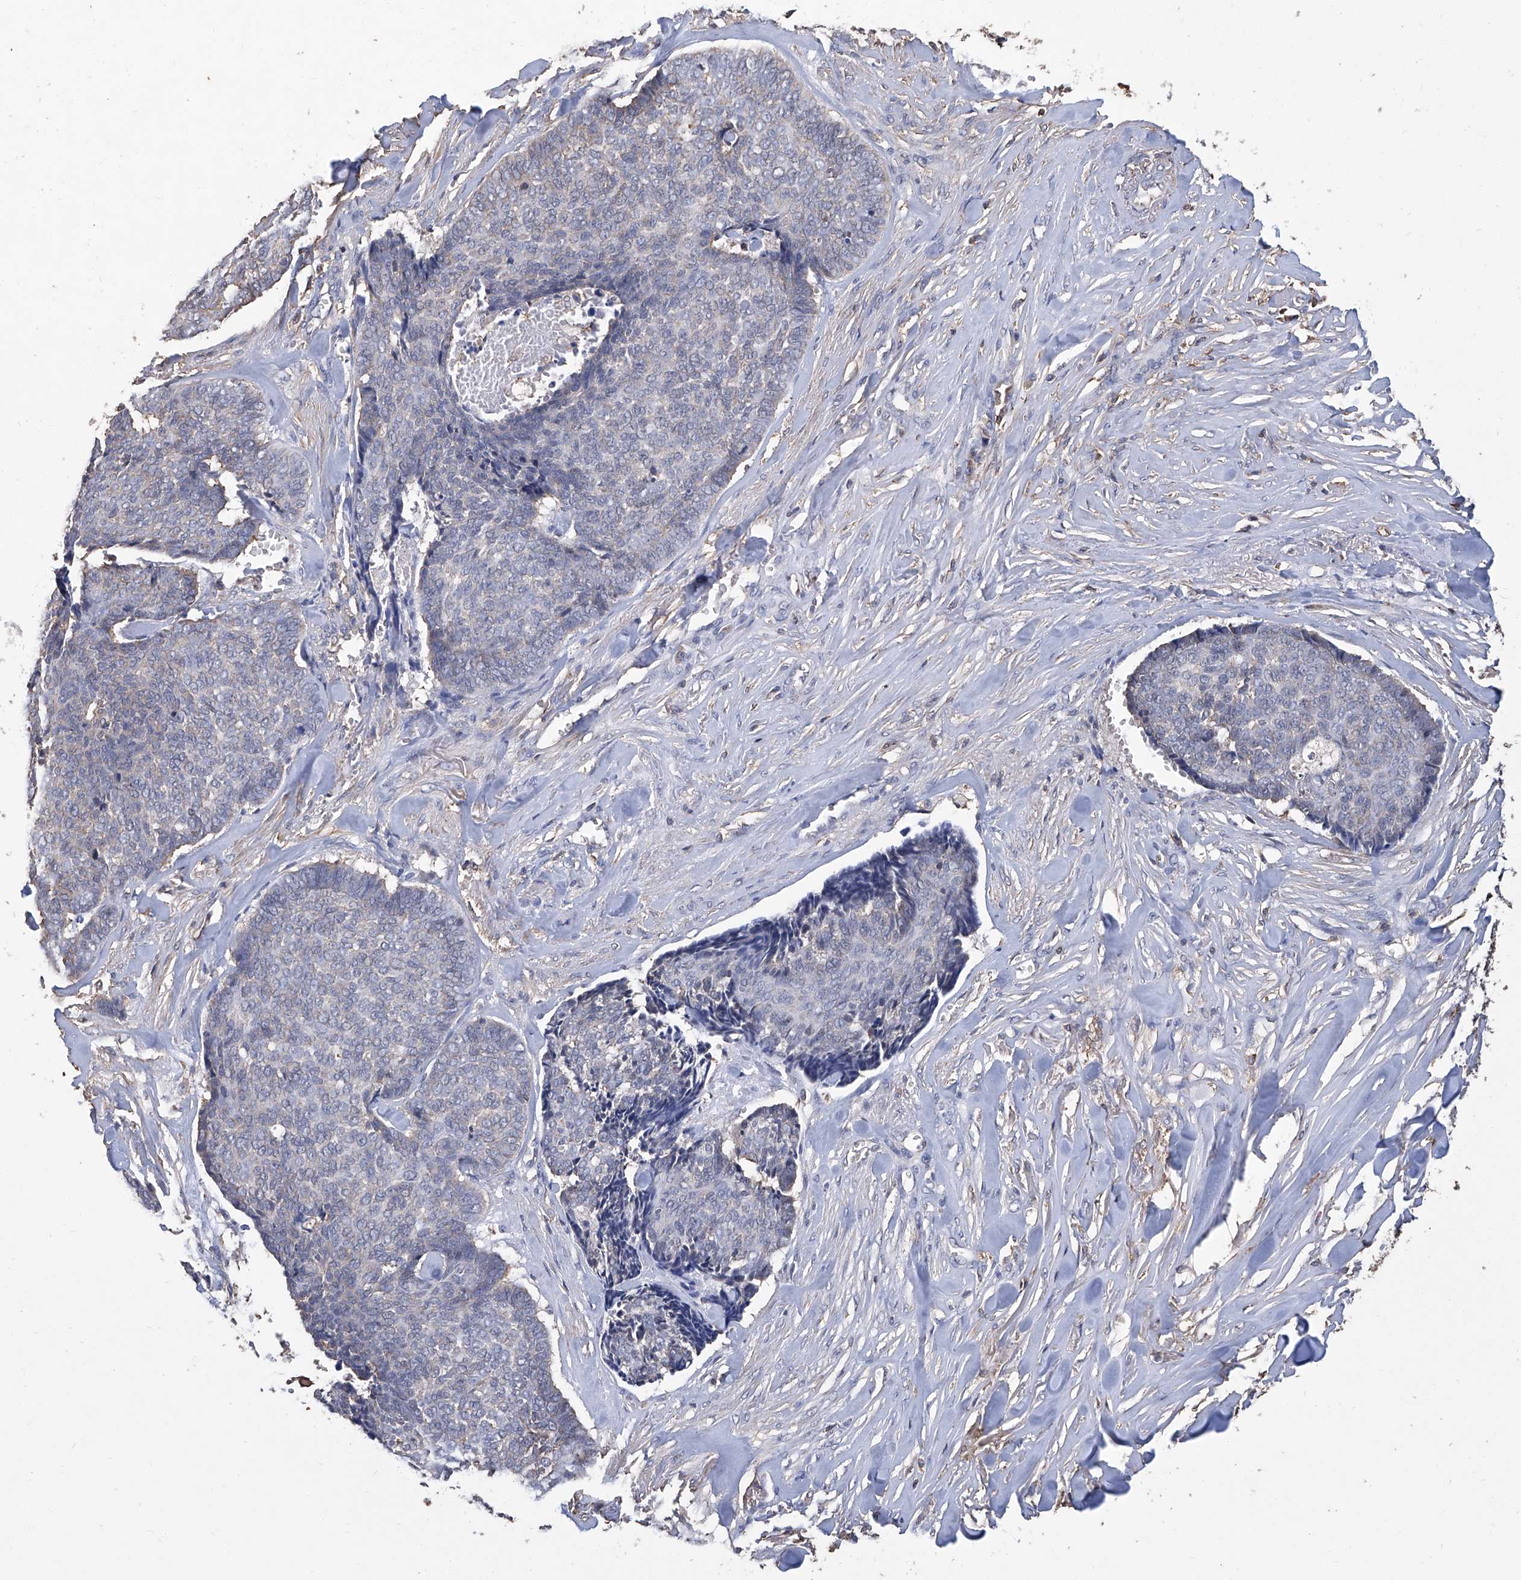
{"staining": {"intensity": "negative", "quantity": "none", "location": "none"}, "tissue": "skin cancer", "cell_type": "Tumor cells", "image_type": "cancer", "snomed": [{"axis": "morphology", "description": "Basal cell carcinoma"}, {"axis": "topography", "description": "Skin"}], "caption": "High magnification brightfield microscopy of skin basal cell carcinoma stained with DAB (3,3'-diaminobenzidine) (brown) and counterstained with hematoxylin (blue): tumor cells show no significant expression. (Stains: DAB IHC with hematoxylin counter stain, Microscopy: brightfield microscopy at high magnification).", "gene": "GPT", "patient": {"sex": "male", "age": 84}}